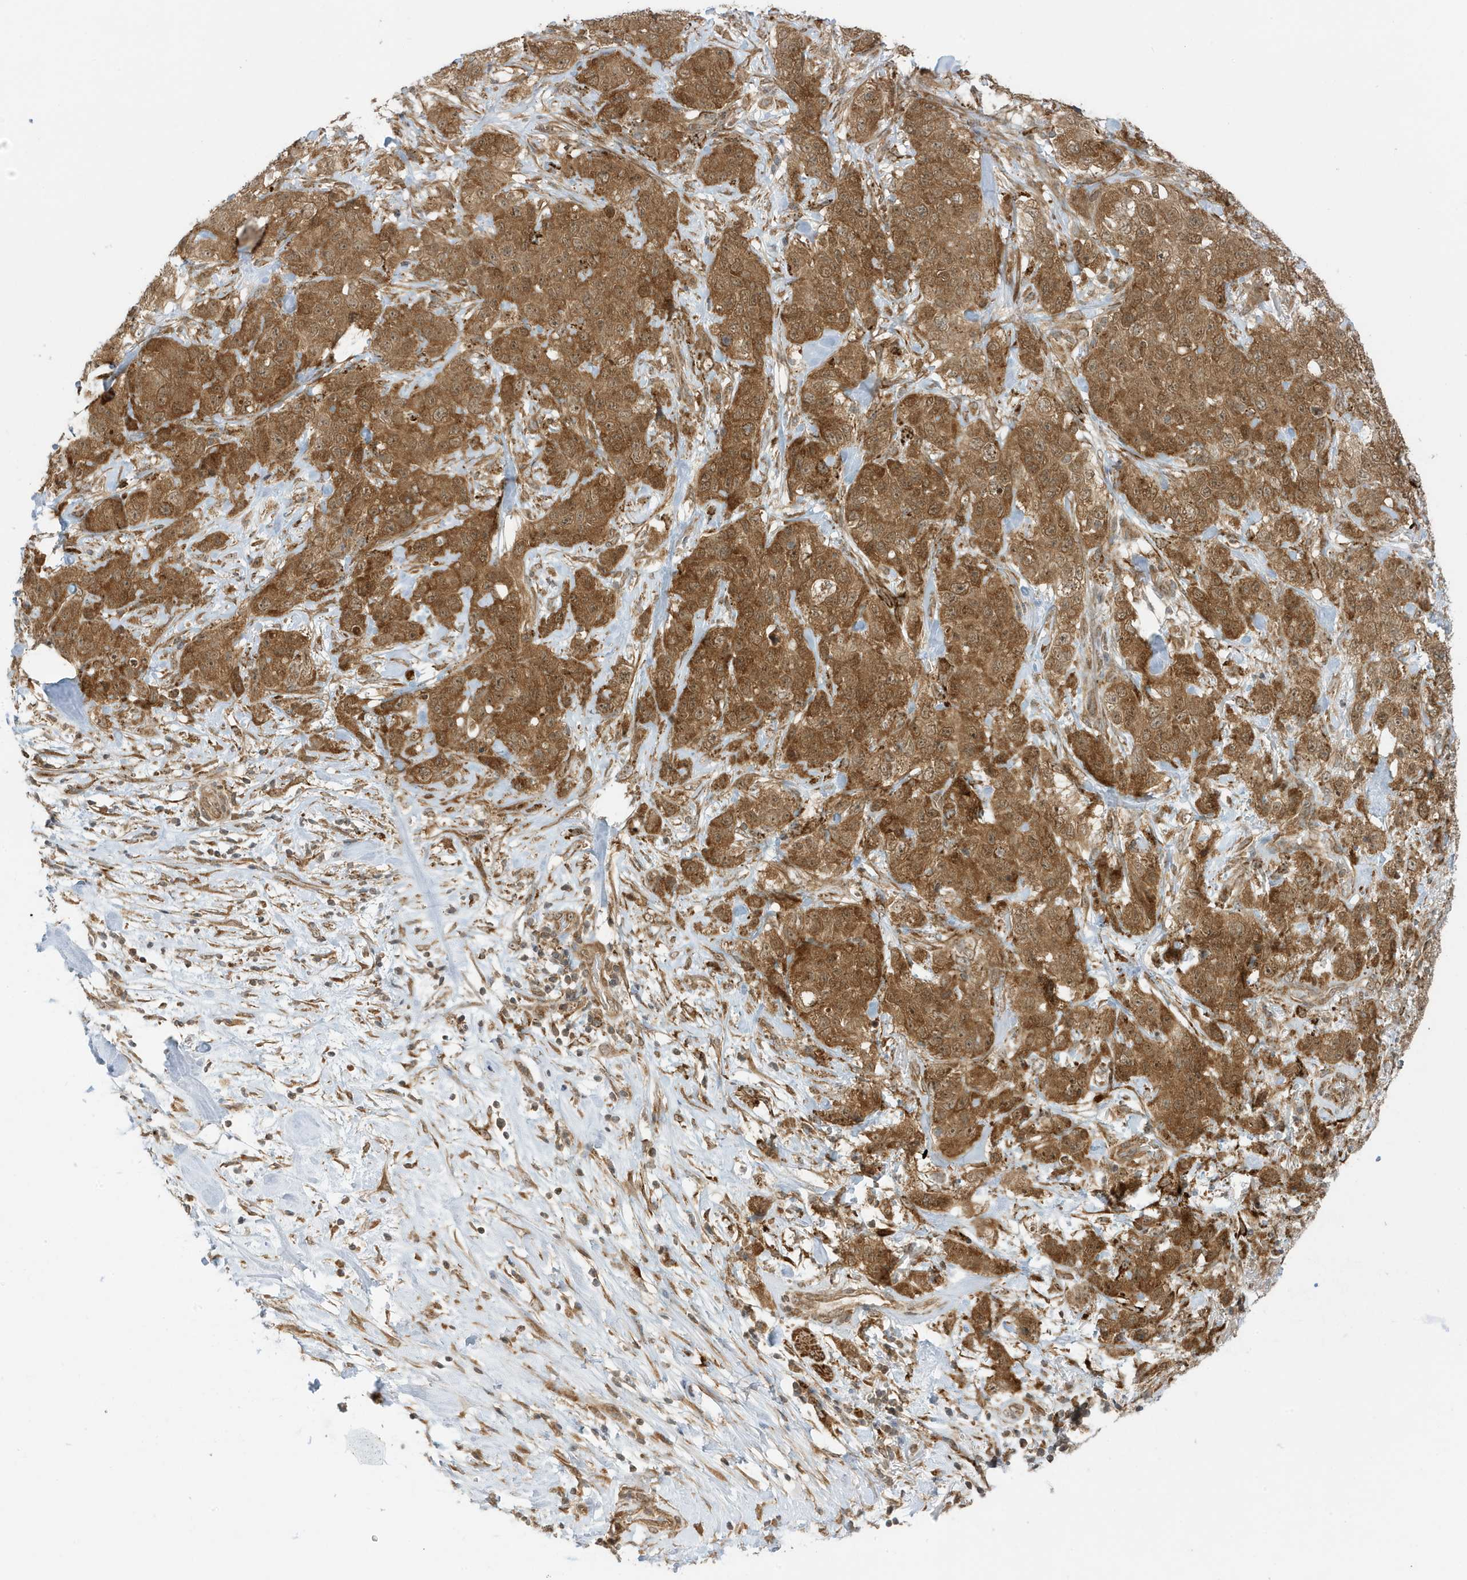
{"staining": {"intensity": "strong", "quantity": ">75%", "location": "cytoplasmic/membranous"}, "tissue": "stomach cancer", "cell_type": "Tumor cells", "image_type": "cancer", "snomed": [{"axis": "morphology", "description": "Adenocarcinoma, NOS"}, {"axis": "topography", "description": "Stomach"}], "caption": "Immunohistochemistry (IHC) photomicrograph of stomach adenocarcinoma stained for a protein (brown), which exhibits high levels of strong cytoplasmic/membranous staining in approximately >75% of tumor cells.", "gene": "DHX36", "patient": {"sex": "male", "age": 48}}